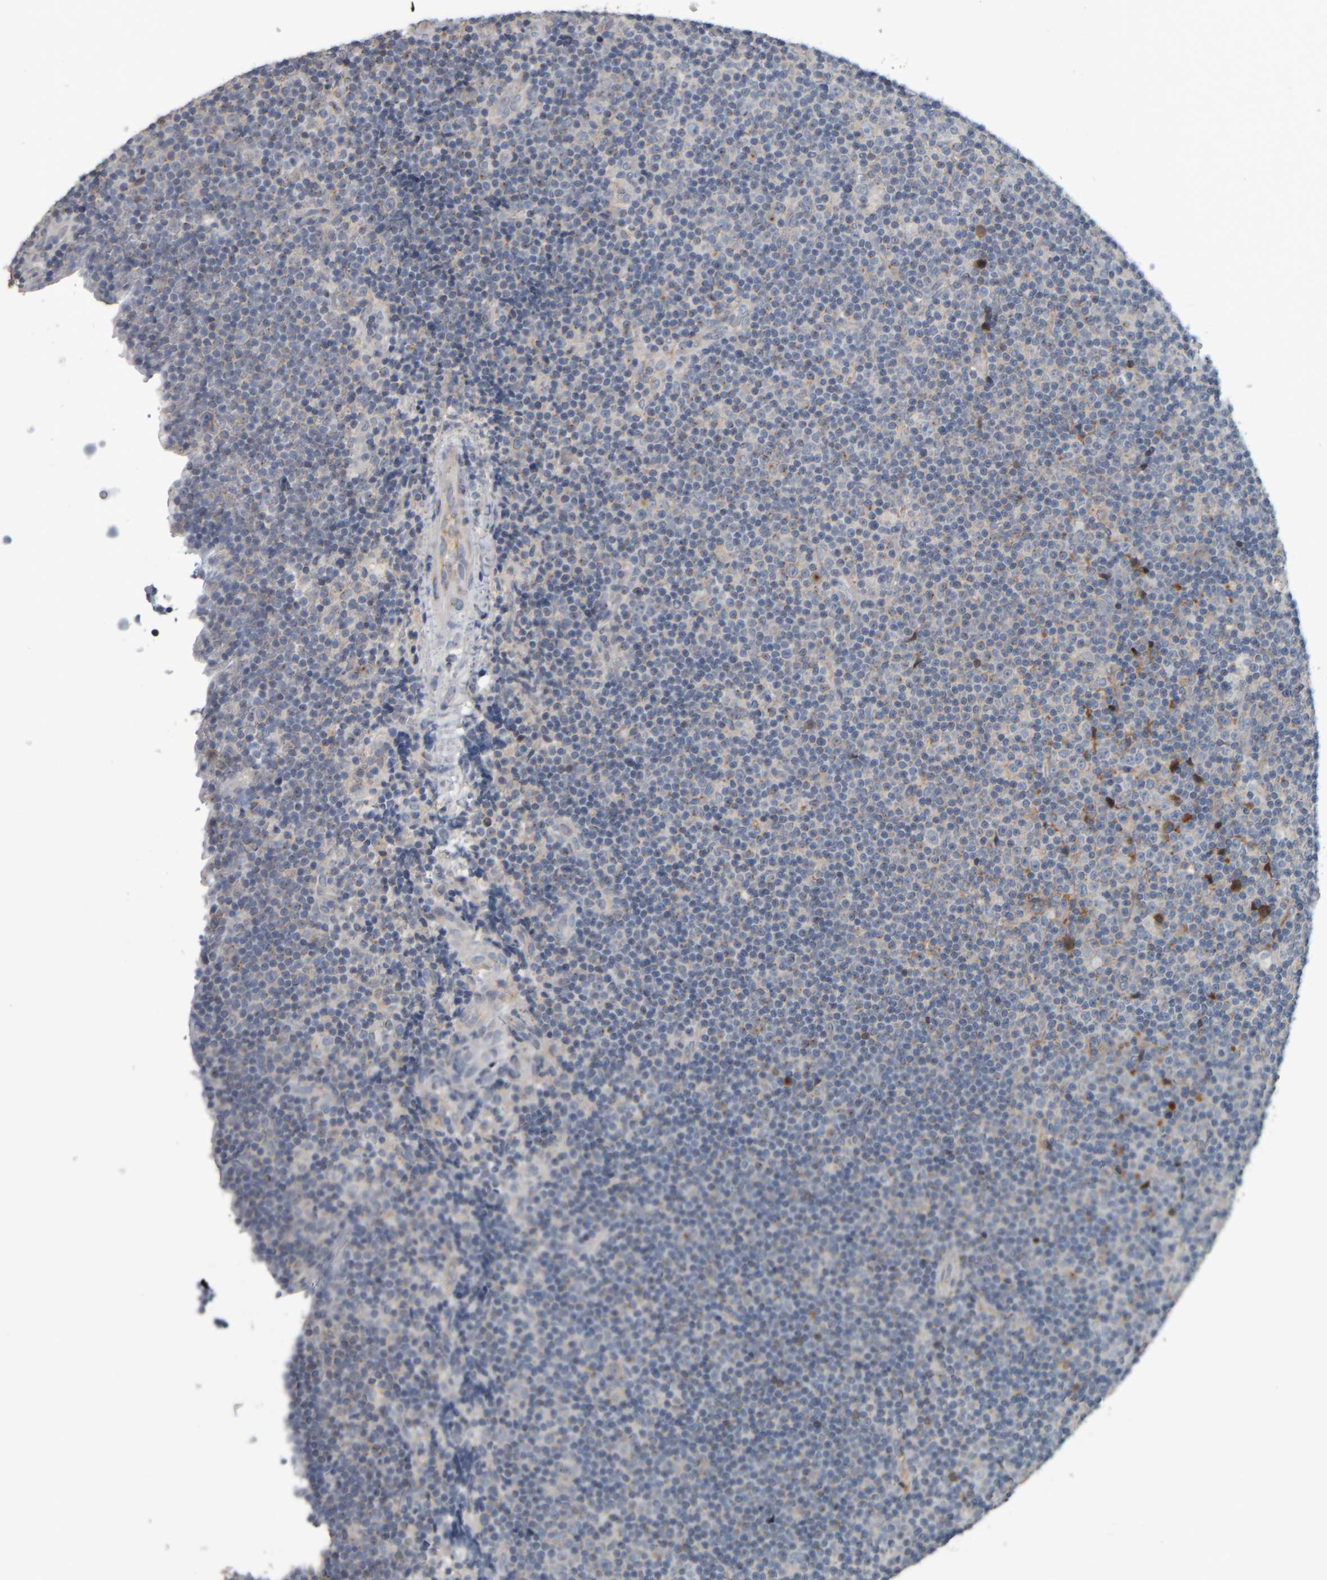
{"staining": {"intensity": "moderate", "quantity": "<25%", "location": "cytoplasmic/membranous"}, "tissue": "lymphoma", "cell_type": "Tumor cells", "image_type": "cancer", "snomed": [{"axis": "morphology", "description": "Malignant lymphoma, non-Hodgkin's type, Low grade"}, {"axis": "topography", "description": "Lymph node"}], "caption": "Low-grade malignant lymphoma, non-Hodgkin's type stained with DAB immunohistochemistry (IHC) exhibits low levels of moderate cytoplasmic/membranous positivity in approximately <25% of tumor cells.", "gene": "CAVIN4", "patient": {"sex": "female", "age": 67}}